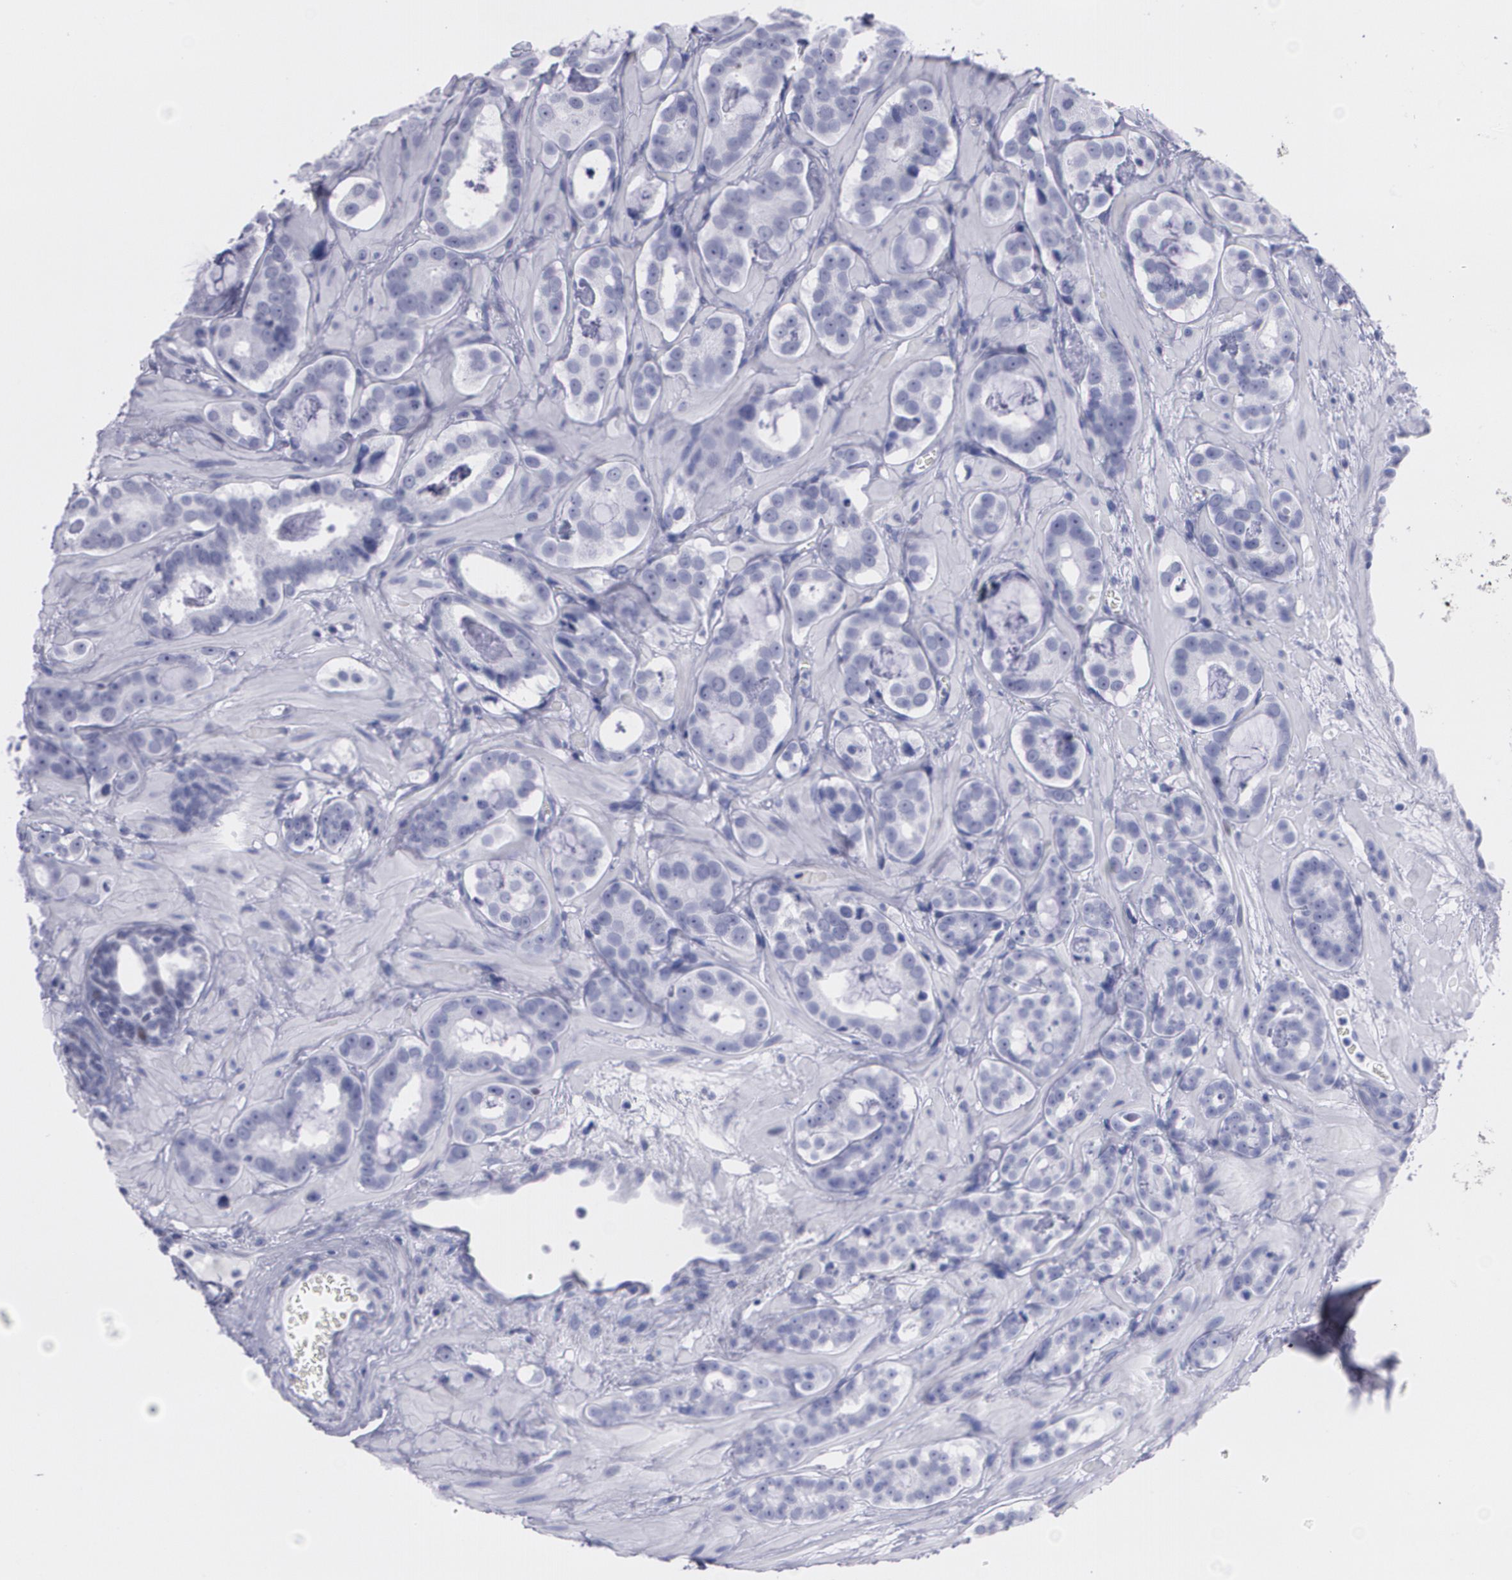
{"staining": {"intensity": "negative", "quantity": "none", "location": "none"}, "tissue": "prostate cancer", "cell_type": "Tumor cells", "image_type": "cancer", "snomed": [{"axis": "morphology", "description": "Adenocarcinoma, Low grade"}, {"axis": "topography", "description": "Prostate"}], "caption": "Tumor cells show no significant positivity in prostate low-grade adenocarcinoma. Brightfield microscopy of immunohistochemistry (IHC) stained with DAB (3,3'-diaminobenzidine) (brown) and hematoxylin (blue), captured at high magnification.", "gene": "TP53", "patient": {"sex": "male", "age": 57}}